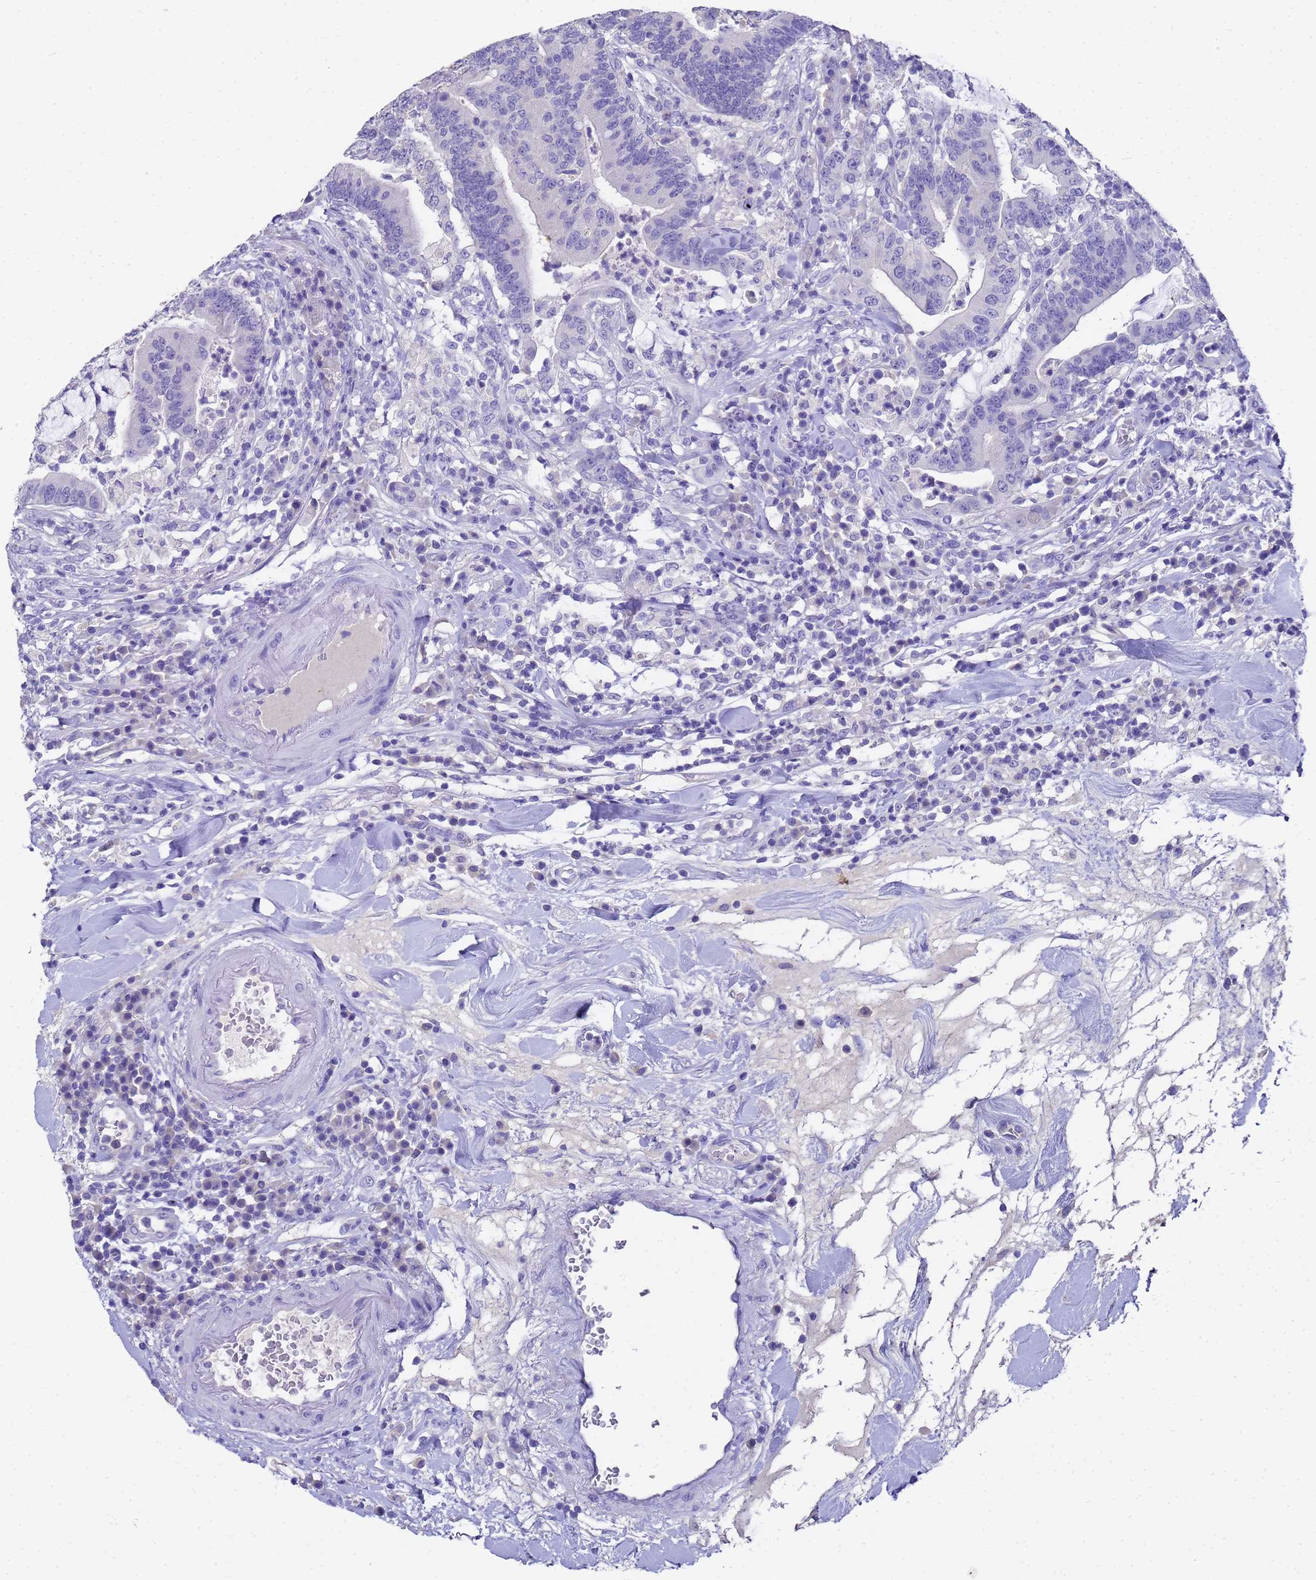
{"staining": {"intensity": "negative", "quantity": "none", "location": "none"}, "tissue": "colorectal cancer", "cell_type": "Tumor cells", "image_type": "cancer", "snomed": [{"axis": "morphology", "description": "Adenocarcinoma, NOS"}, {"axis": "topography", "description": "Colon"}], "caption": "Colorectal cancer (adenocarcinoma) was stained to show a protein in brown. There is no significant expression in tumor cells. (DAB IHC, high magnification).", "gene": "MS4A13", "patient": {"sex": "female", "age": 66}}